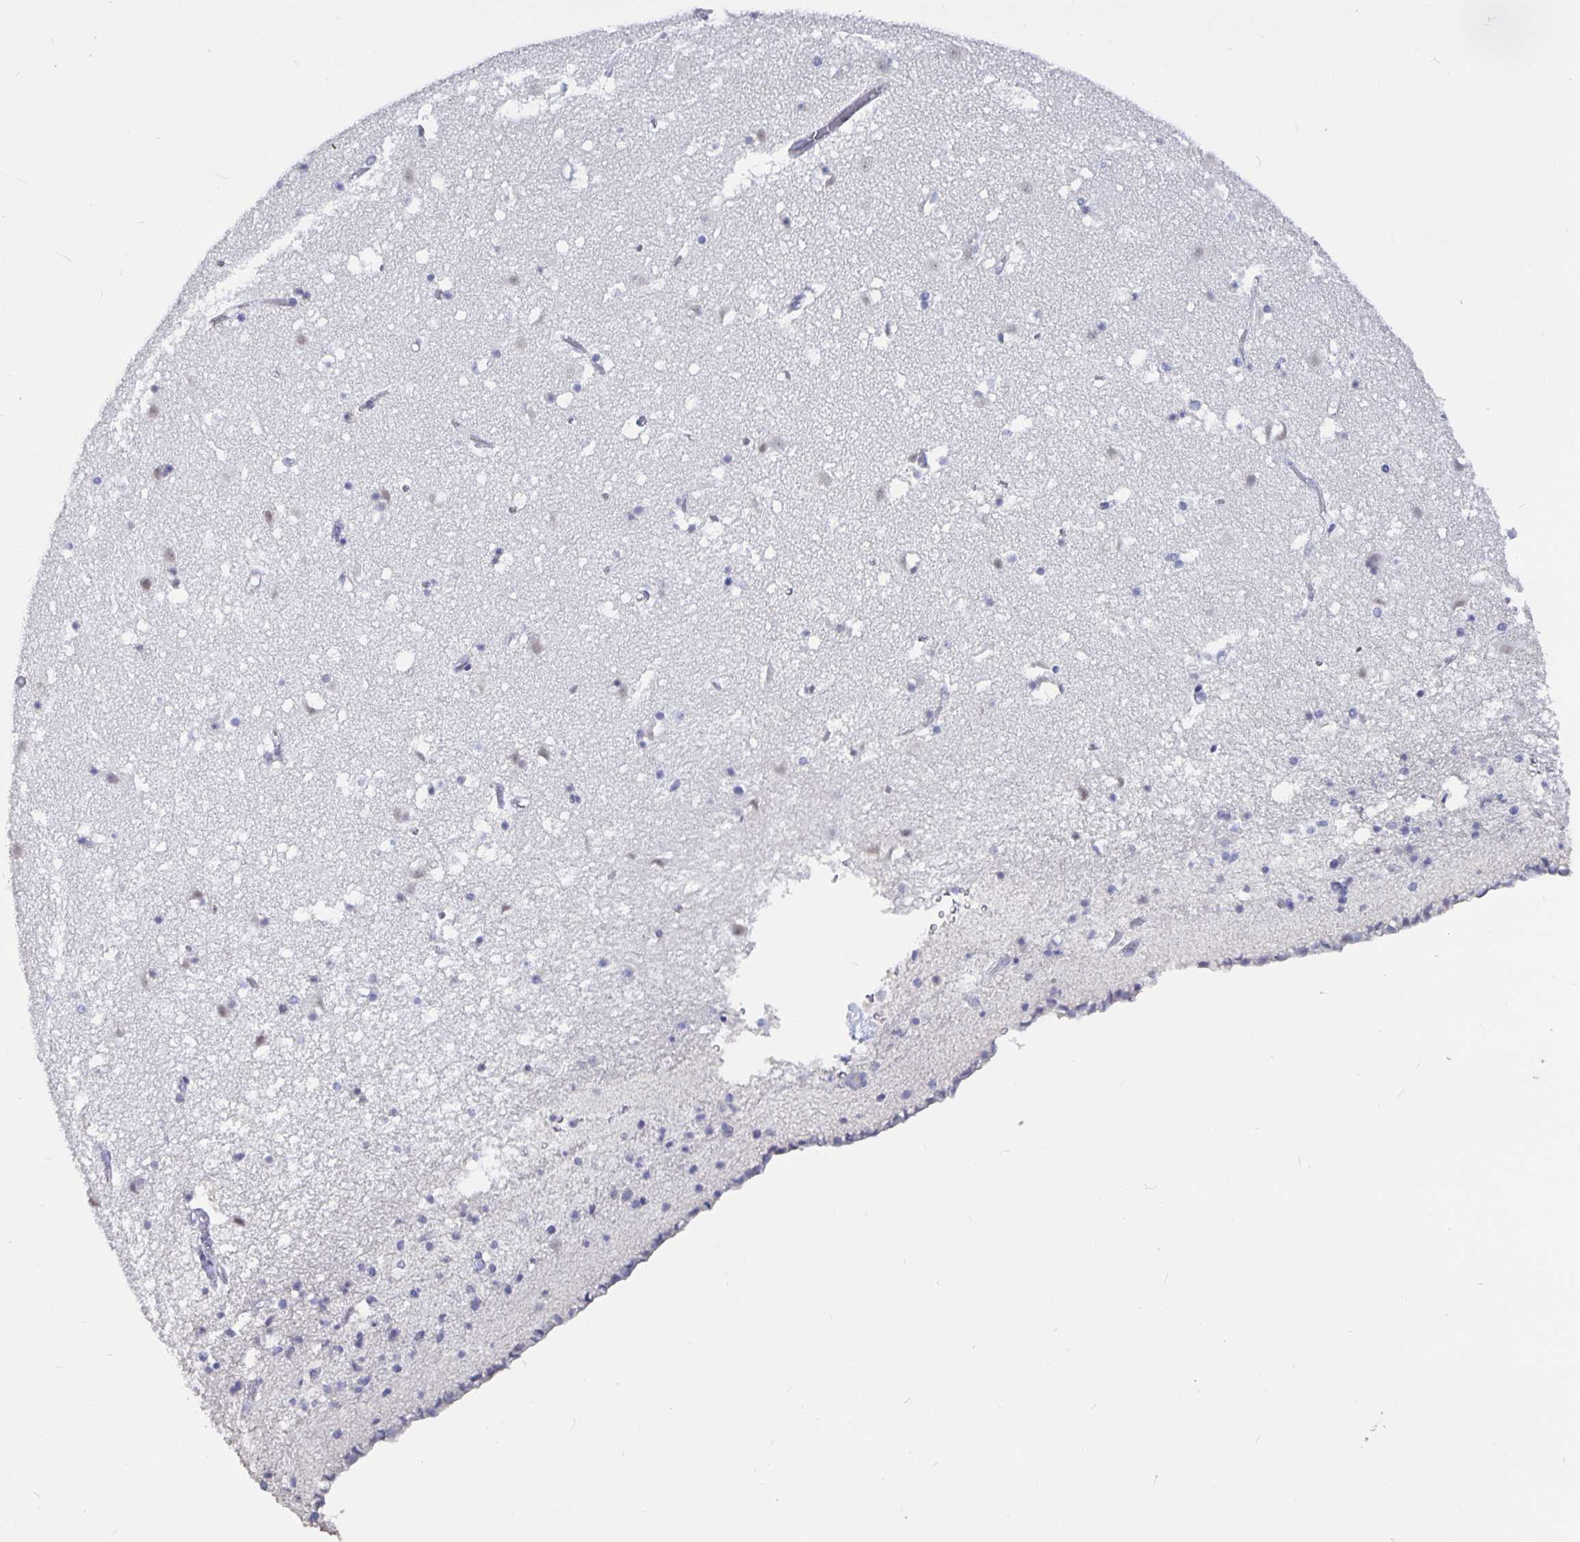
{"staining": {"intensity": "moderate", "quantity": "<25%", "location": "nuclear"}, "tissue": "caudate", "cell_type": "Glial cells", "image_type": "normal", "snomed": [{"axis": "morphology", "description": "Normal tissue, NOS"}, {"axis": "topography", "description": "Lateral ventricle wall"}], "caption": "Caudate was stained to show a protein in brown. There is low levels of moderate nuclear staining in about <25% of glial cells. The protein of interest is stained brown, and the nuclei are stained in blue (DAB (3,3'-diaminobenzidine) IHC with brightfield microscopy, high magnification).", "gene": "OLIG2", "patient": {"sex": "female", "age": 42}}